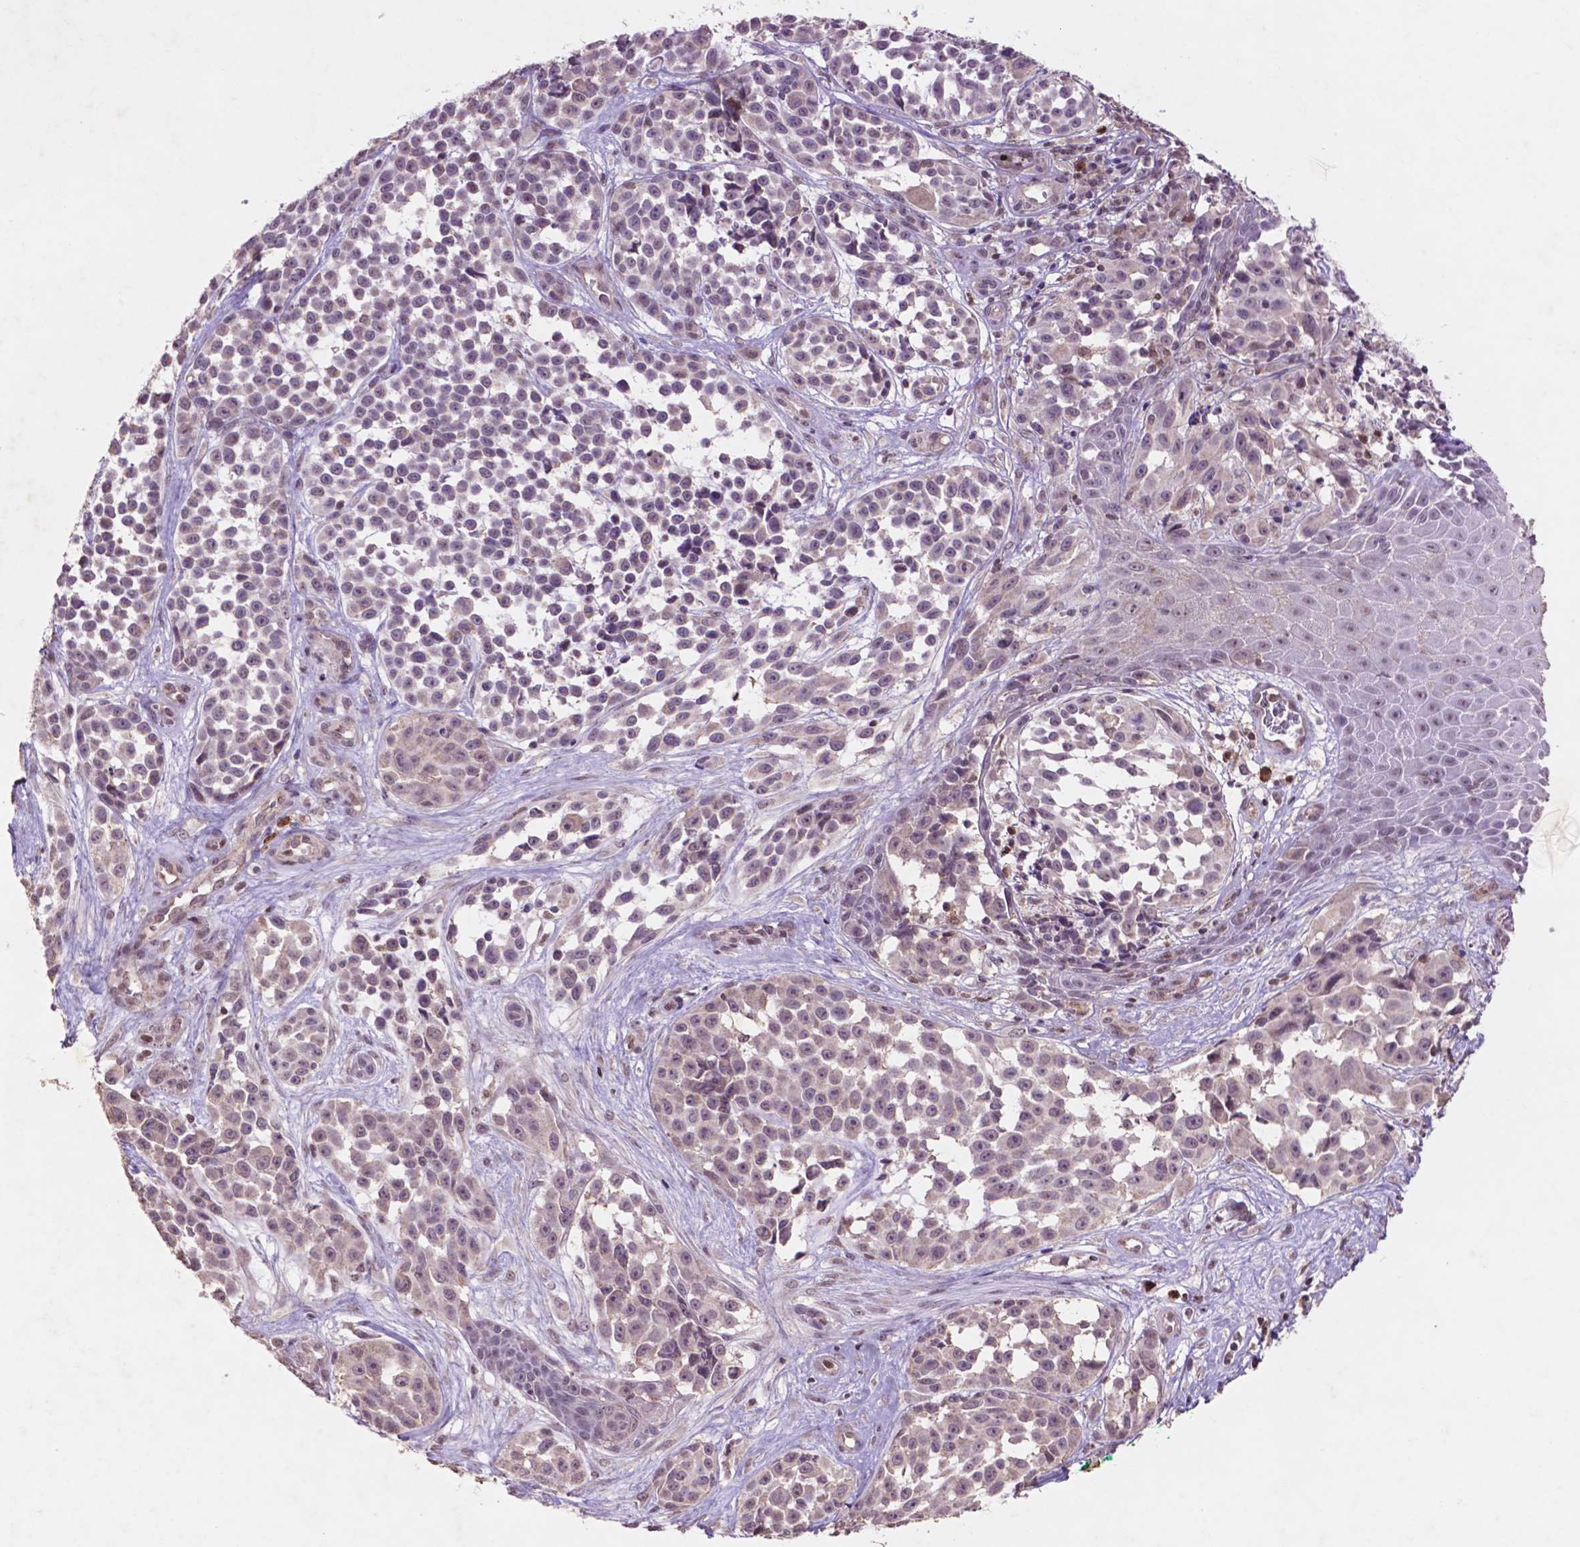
{"staining": {"intensity": "negative", "quantity": "none", "location": "none"}, "tissue": "melanoma", "cell_type": "Tumor cells", "image_type": "cancer", "snomed": [{"axis": "morphology", "description": "Malignant melanoma, NOS"}, {"axis": "topography", "description": "Skin"}], "caption": "Immunohistochemistry (IHC) photomicrograph of neoplastic tissue: human melanoma stained with DAB (3,3'-diaminobenzidine) exhibits no significant protein staining in tumor cells.", "gene": "GLRX", "patient": {"sex": "female", "age": 88}}